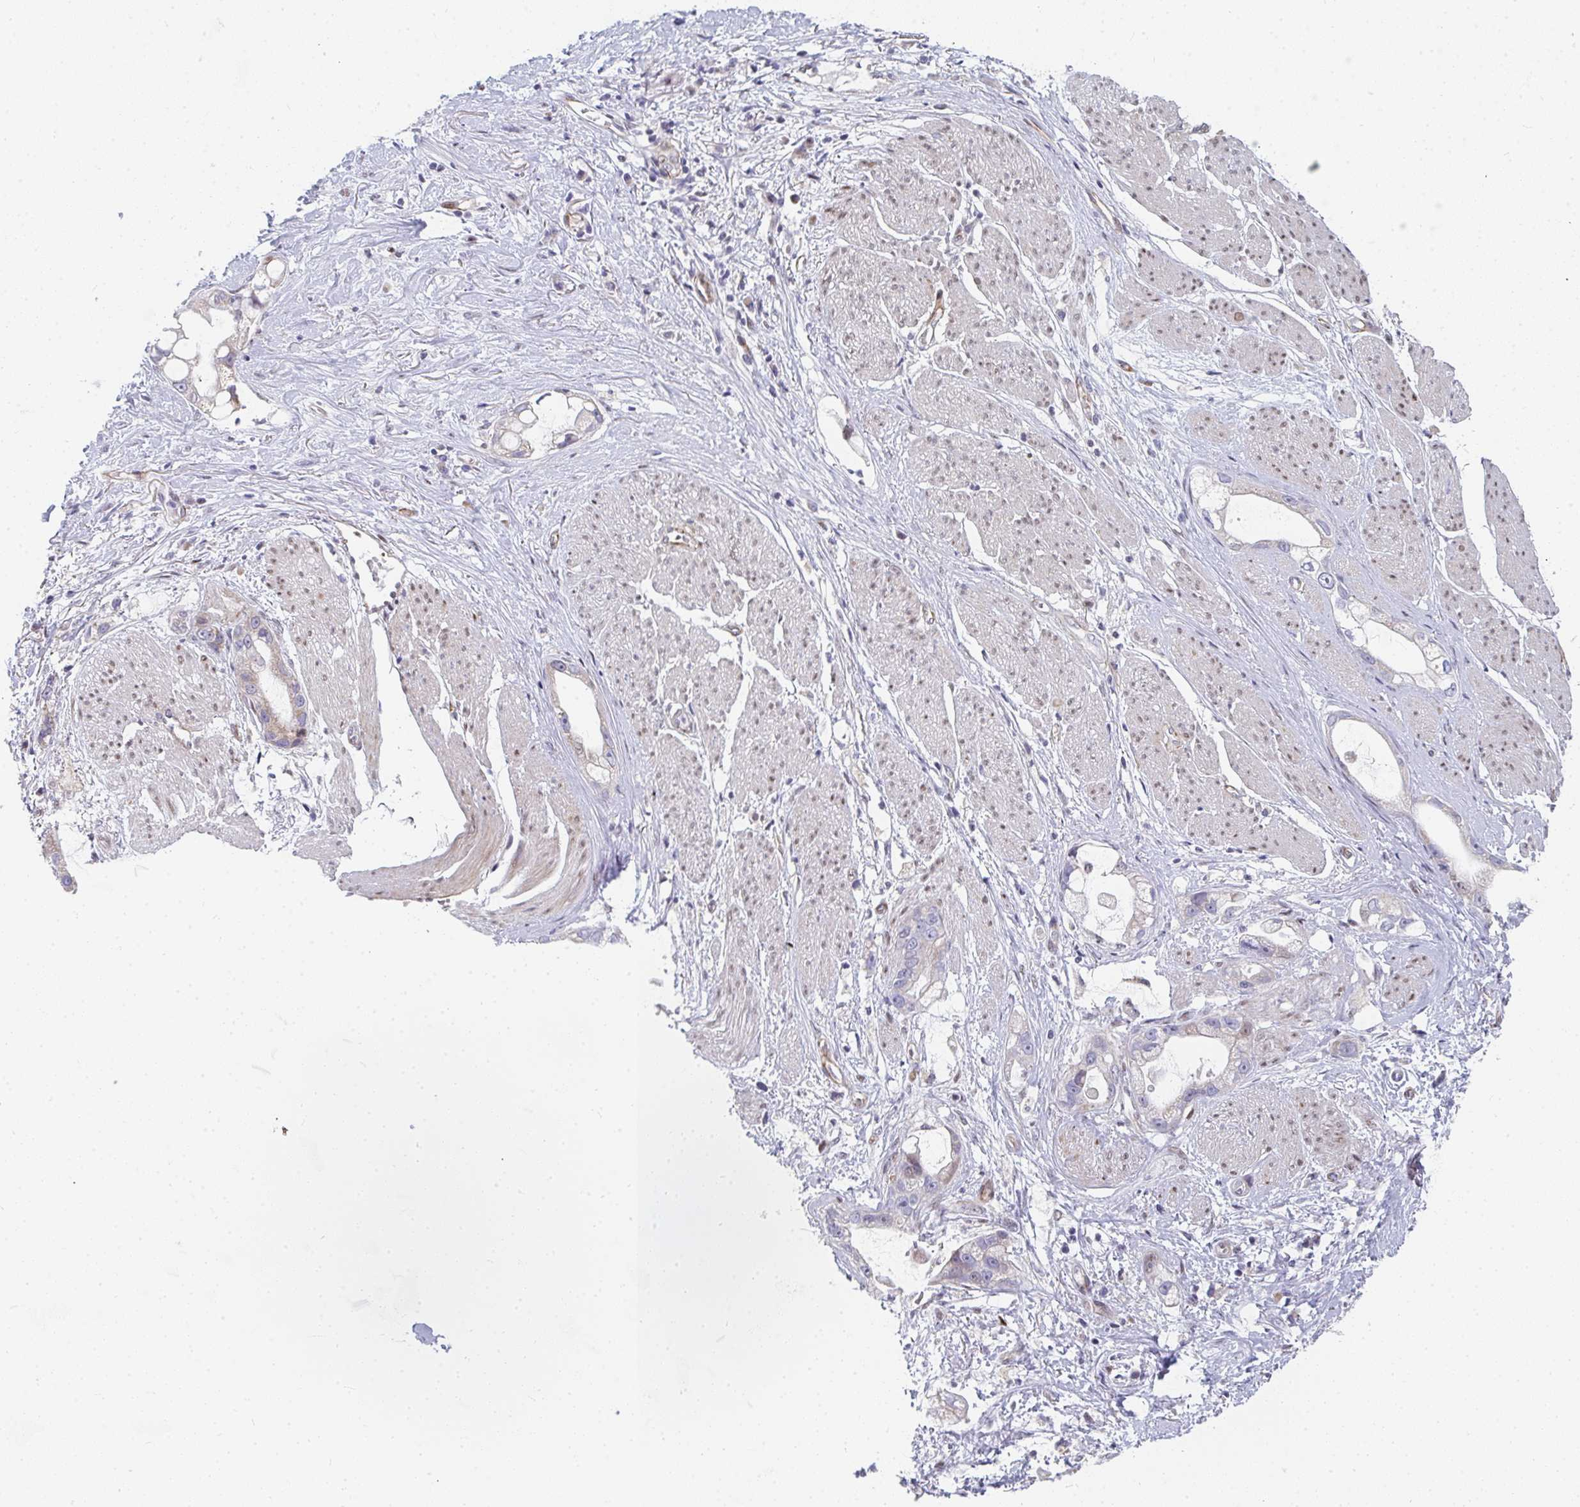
{"staining": {"intensity": "negative", "quantity": "none", "location": "none"}, "tissue": "stomach cancer", "cell_type": "Tumor cells", "image_type": "cancer", "snomed": [{"axis": "morphology", "description": "Adenocarcinoma, NOS"}, {"axis": "topography", "description": "Stomach"}], "caption": "High magnification brightfield microscopy of adenocarcinoma (stomach) stained with DAB (brown) and counterstained with hematoxylin (blue): tumor cells show no significant expression.", "gene": "ZIC3", "patient": {"sex": "male", "age": 55}}